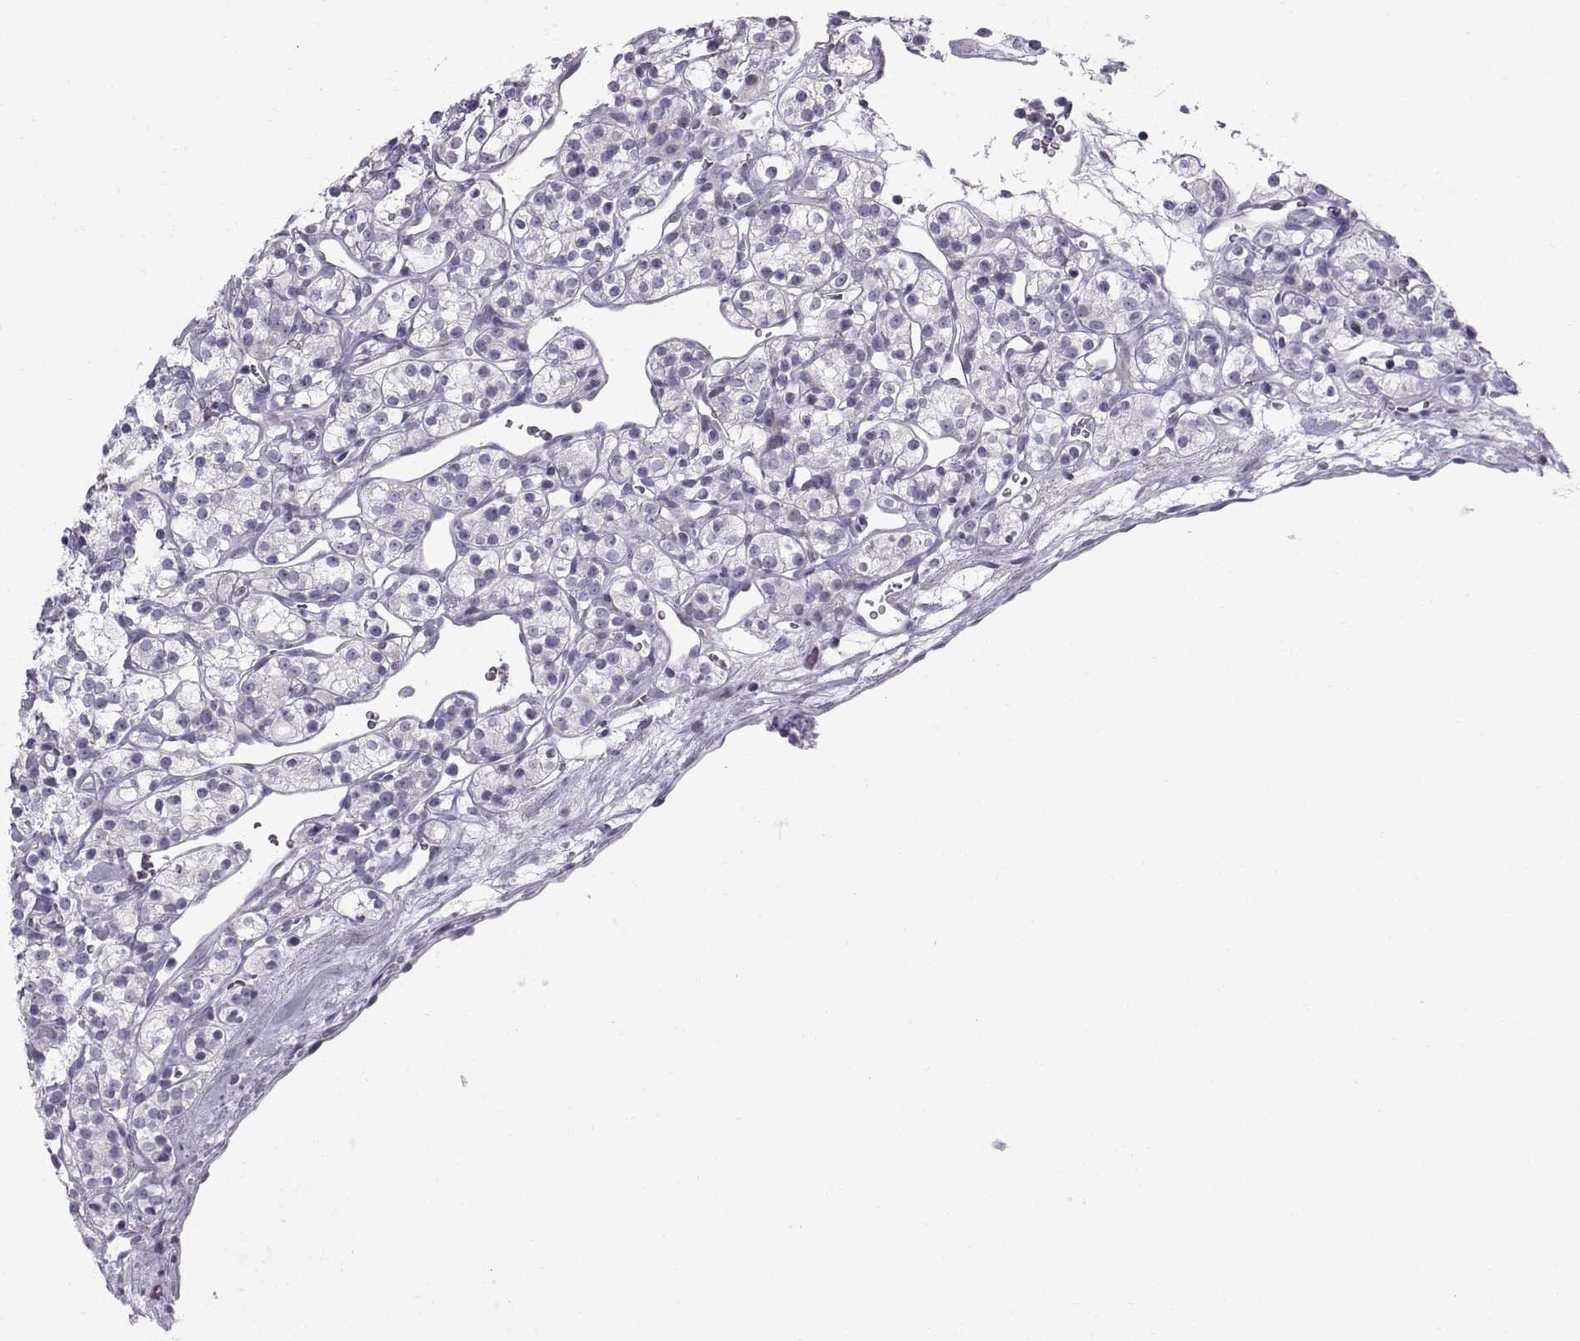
{"staining": {"intensity": "negative", "quantity": "none", "location": "none"}, "tissue": "renal cancer", "cell_type": "Tumor cells", "image_type": "cancer", "snomed": [{"axis": "morphology", "description": "Adenocarcinoma, NOS"}, {"axis": "topography", "description": "Kidney"}], "caption": "IHC of human adenocarcinoma (renal) displays no positivity in tumor cells.", "gene": "DMRT3", "patient": {"sex": "male", "age": 77}}